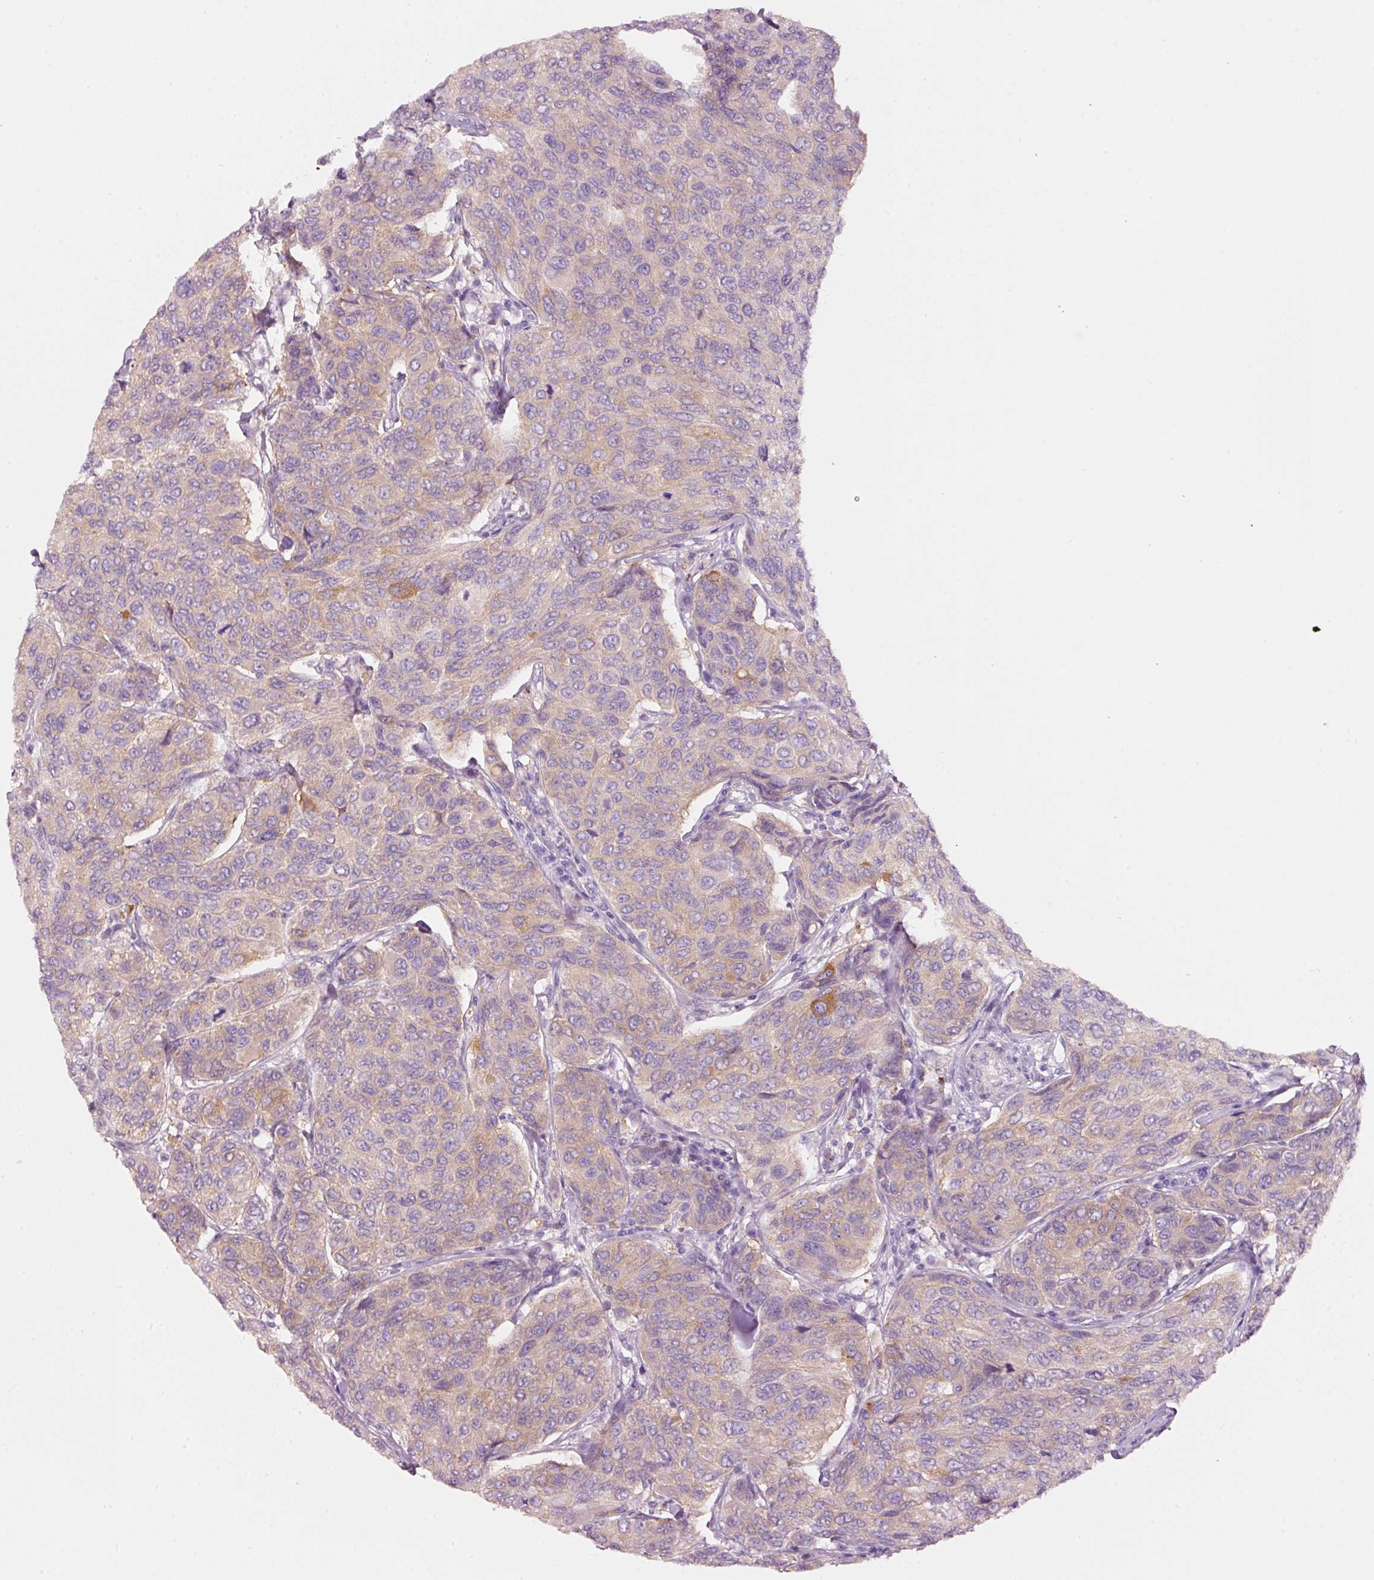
{"staining": {"intensity": "moderate", "quantity": "25%-75%", "location": "cytoplasmic/membranous"}, "tissue": "breast cancer", "cell_type": "Tumor cells", "image_type": "cancer", "snomed": [{"axis": "morphology", "description": "Duct carcinoma"}, {"axis": "topography", "description": "Breast"}], "caption": "A medium amount of moderate cytoplasmic/membranous positivity is seen in approximately 25%-75% of tumor cells in breast infiltrating ductal carcinoma tissue.", "gene": "PDXDC1", "patient": {"sex": "female", "age": 55}}